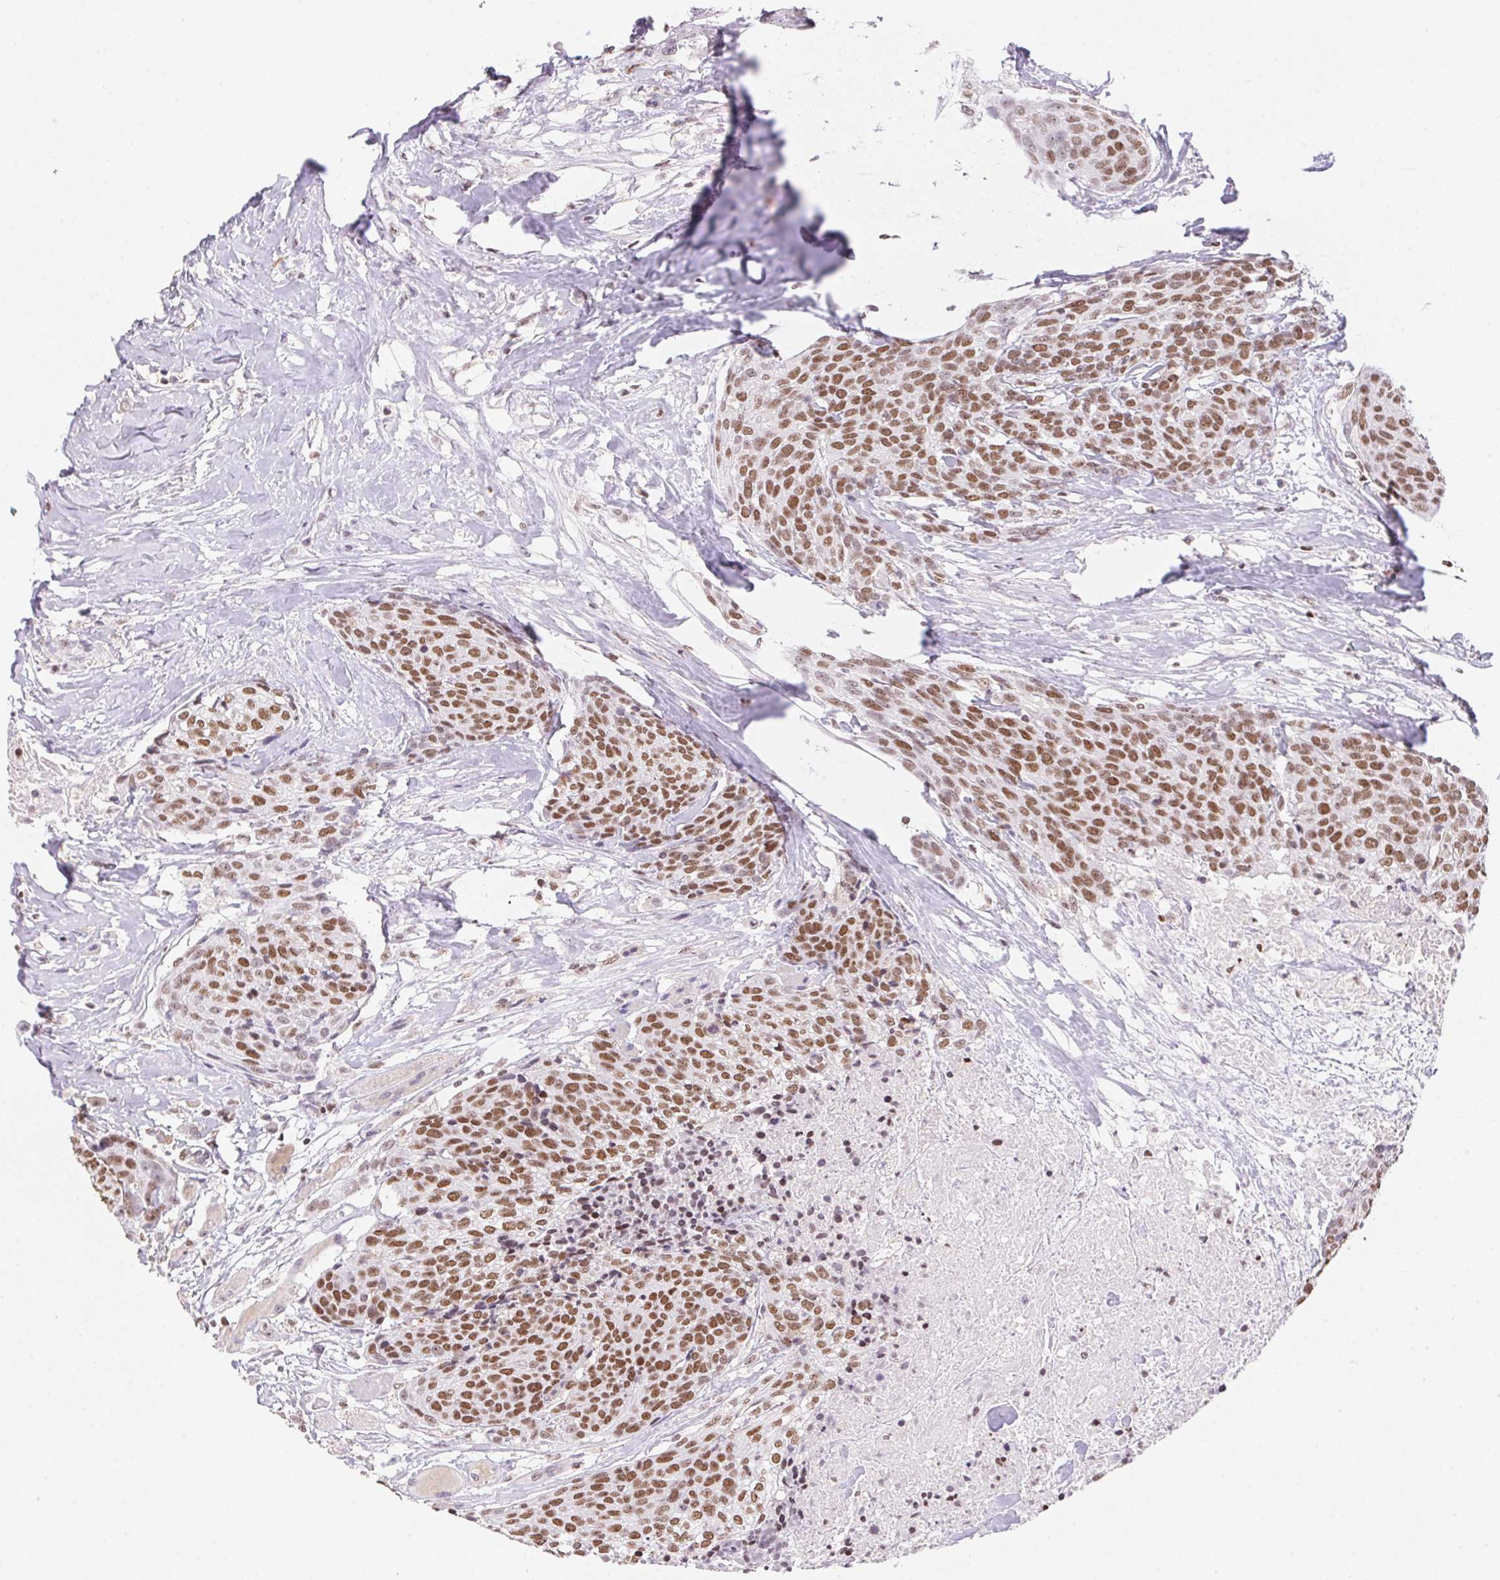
{"staining": {"intensity": "moderate", "quantity": ">75%", "location": "nuclear"}, "tissue": "head and neck cancer", "cell_type": "Tumor cells", "image_type": "cancer", "snomed": [{"axis": "morphology", "description": "Squamous cell carcinoma, NOS"}, {"axis": "topography", "description": "Oral tissue"}, {"axis": "topography", "description": "Head-Neck"}], "caption": "A histopathology image showing moderate nuclear staining in approximately >75% of tumor cells in head and neck cancer (squamous cell carcinoma), as visualized by brown immunohistochemical staining.", "gene": "POLD3", "patient": {"sex": "male", "age": 64}}